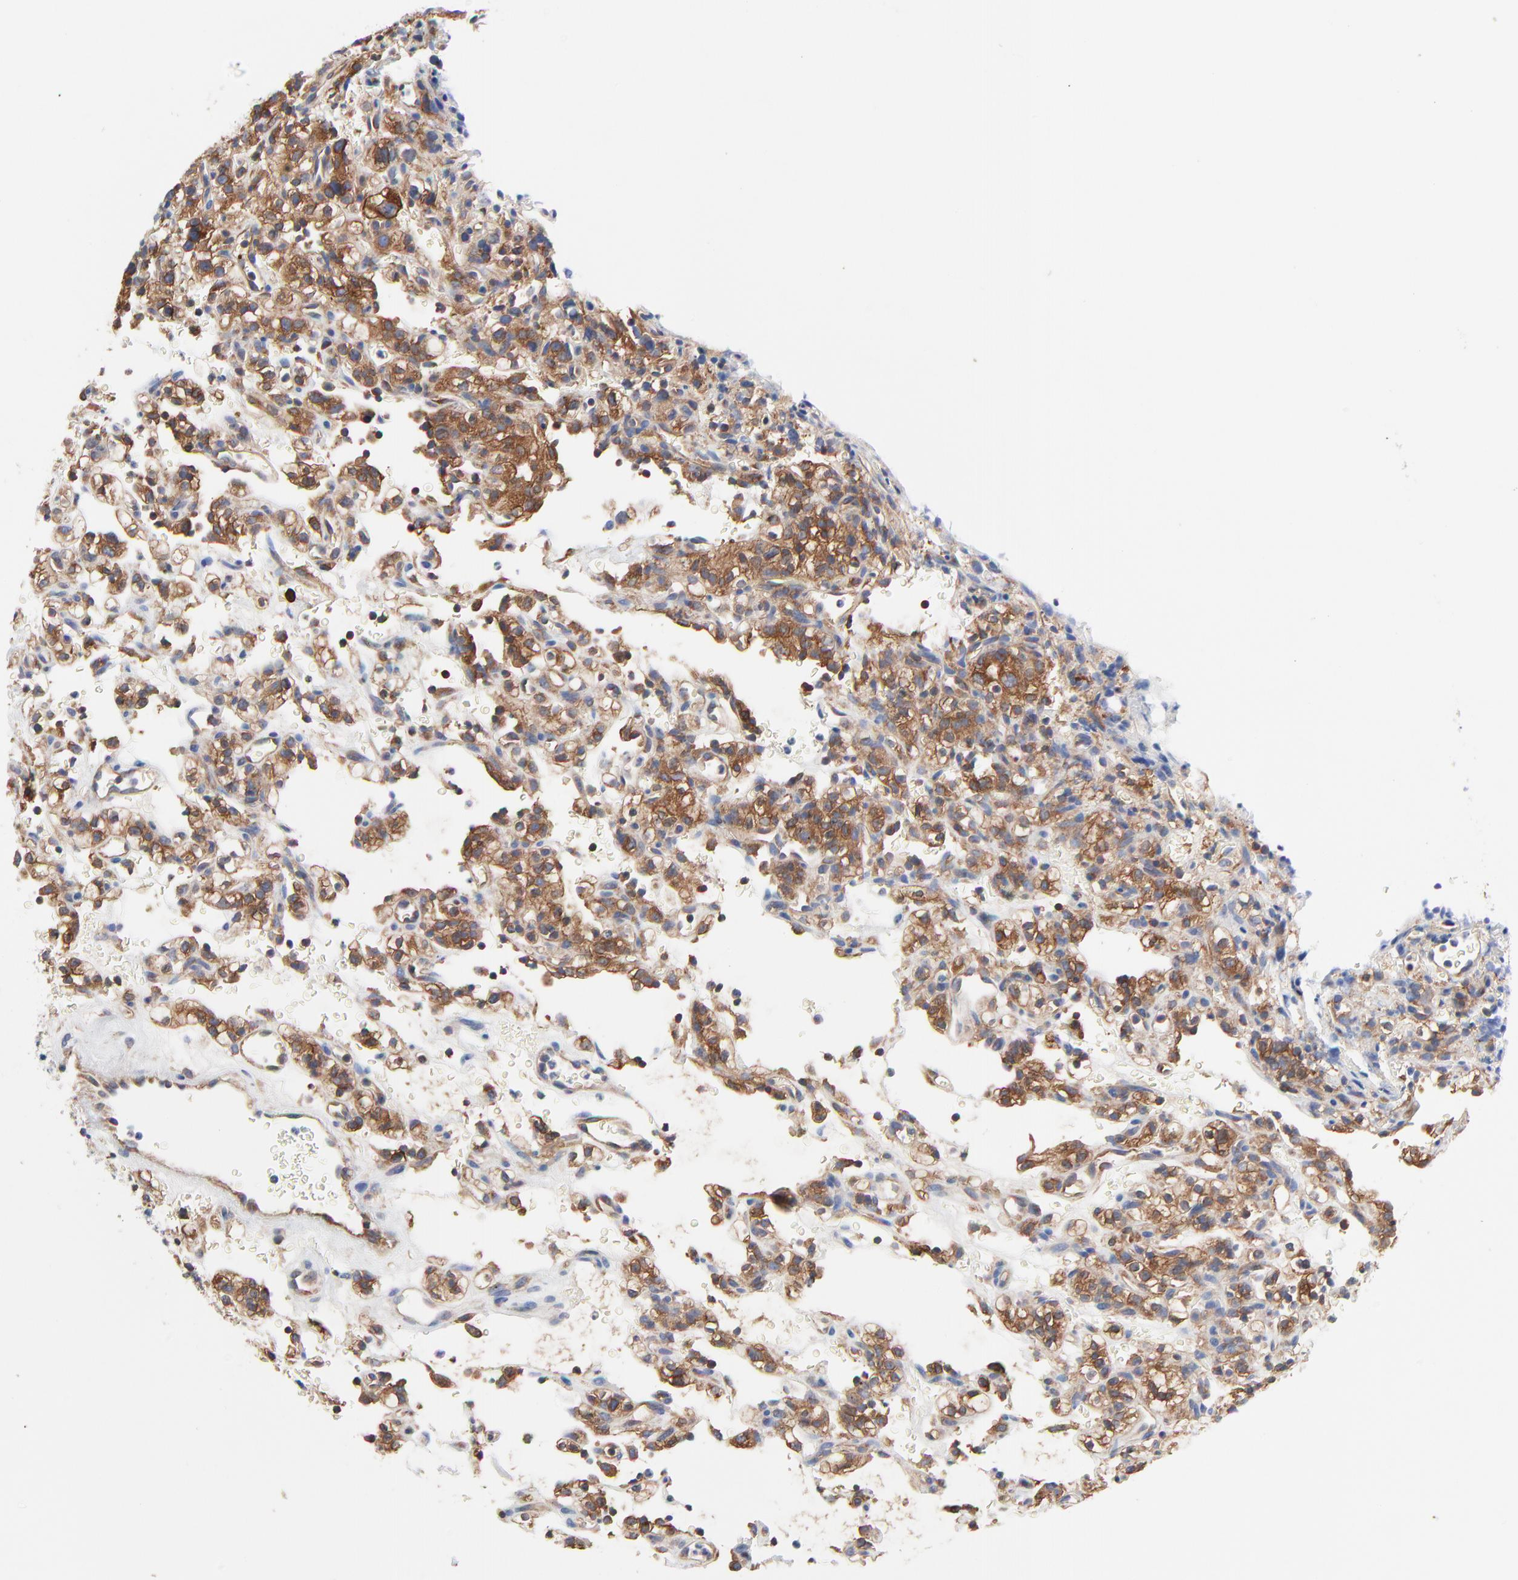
{"staining": {"intensity": "strong", "quantity": "25%-75%", "location": "cytoplasmic/membranous"}, "tissue": "renal cancer", "cell_type": "Tumor cells", "image_type": "cancer", "snomed": [{"axis": "morphology", "description": "Normal tissue, NOS"}, {"axis": "morphology", "description": "Adenocarcinoma, NOS"}, {"axis": "topography", "description": "Kidney"}], "caption": "Tumor cells exhibit strong cytoplasmic/membranous staining in about 25%-75% of cells in renal cancer.", "gene": "CD2AP", "patient": {"sex": "female", "age": 72}}